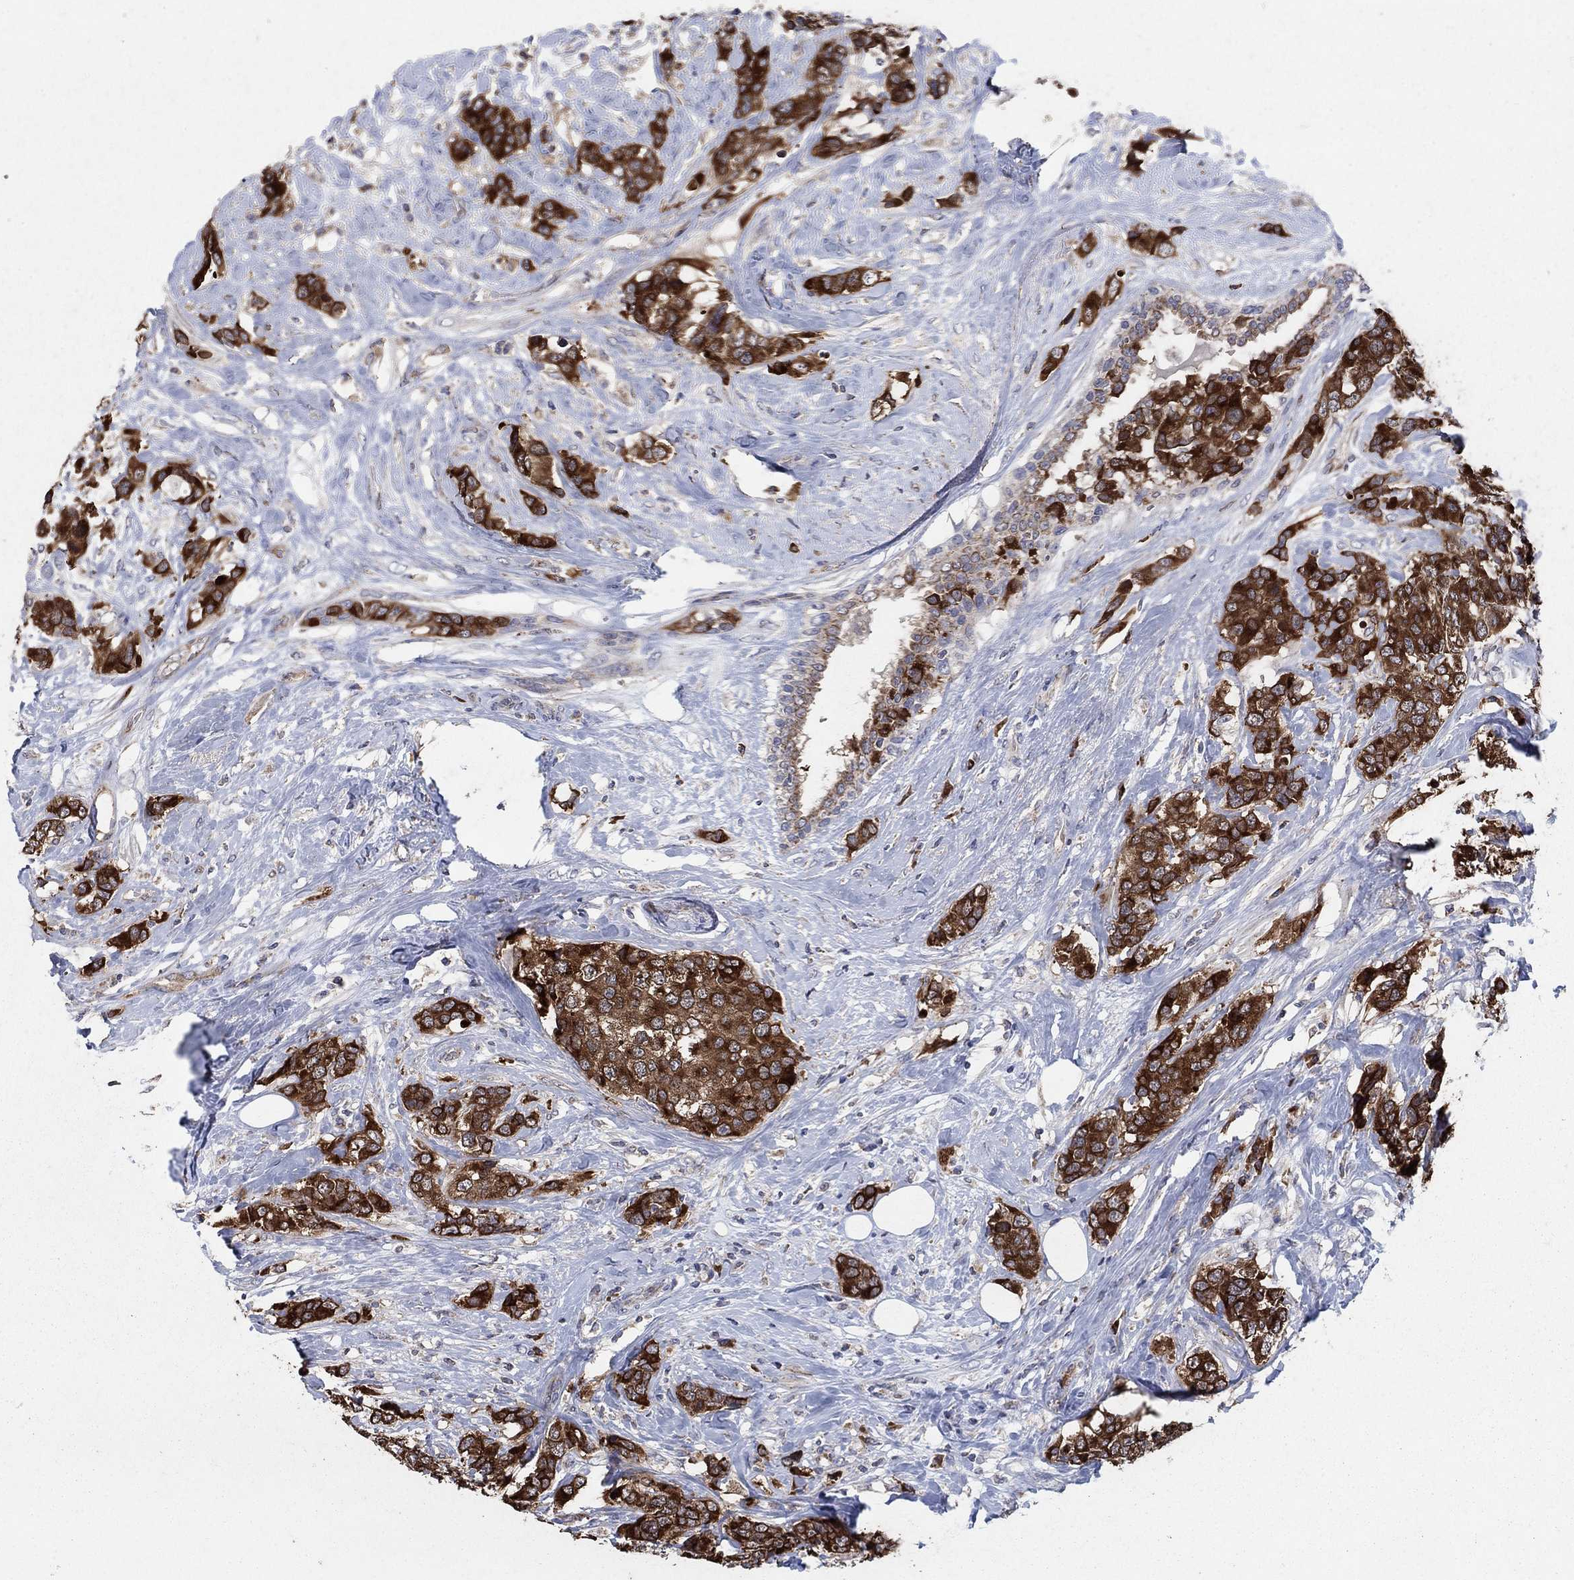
{"staining": {"intensity": "strong", "quantity": ">75%", "location": "cytoplasmic/membranous"}, "tissue": "breast cancer", "cell_type": "Tumor cells", "image_type": "cancer", "snomed": [{"axis": "morphology", "description": "Lobular carcinoma"}, {"axis": "topography", "description": "Breast"}], "caption": "Strong cytoplasmic/membranous protein expression is seen in approximately >75% of tumor cells in breast lobular carcinoma.", "gene": "HID1", "patient": {"sex": "female", "age": 59}}